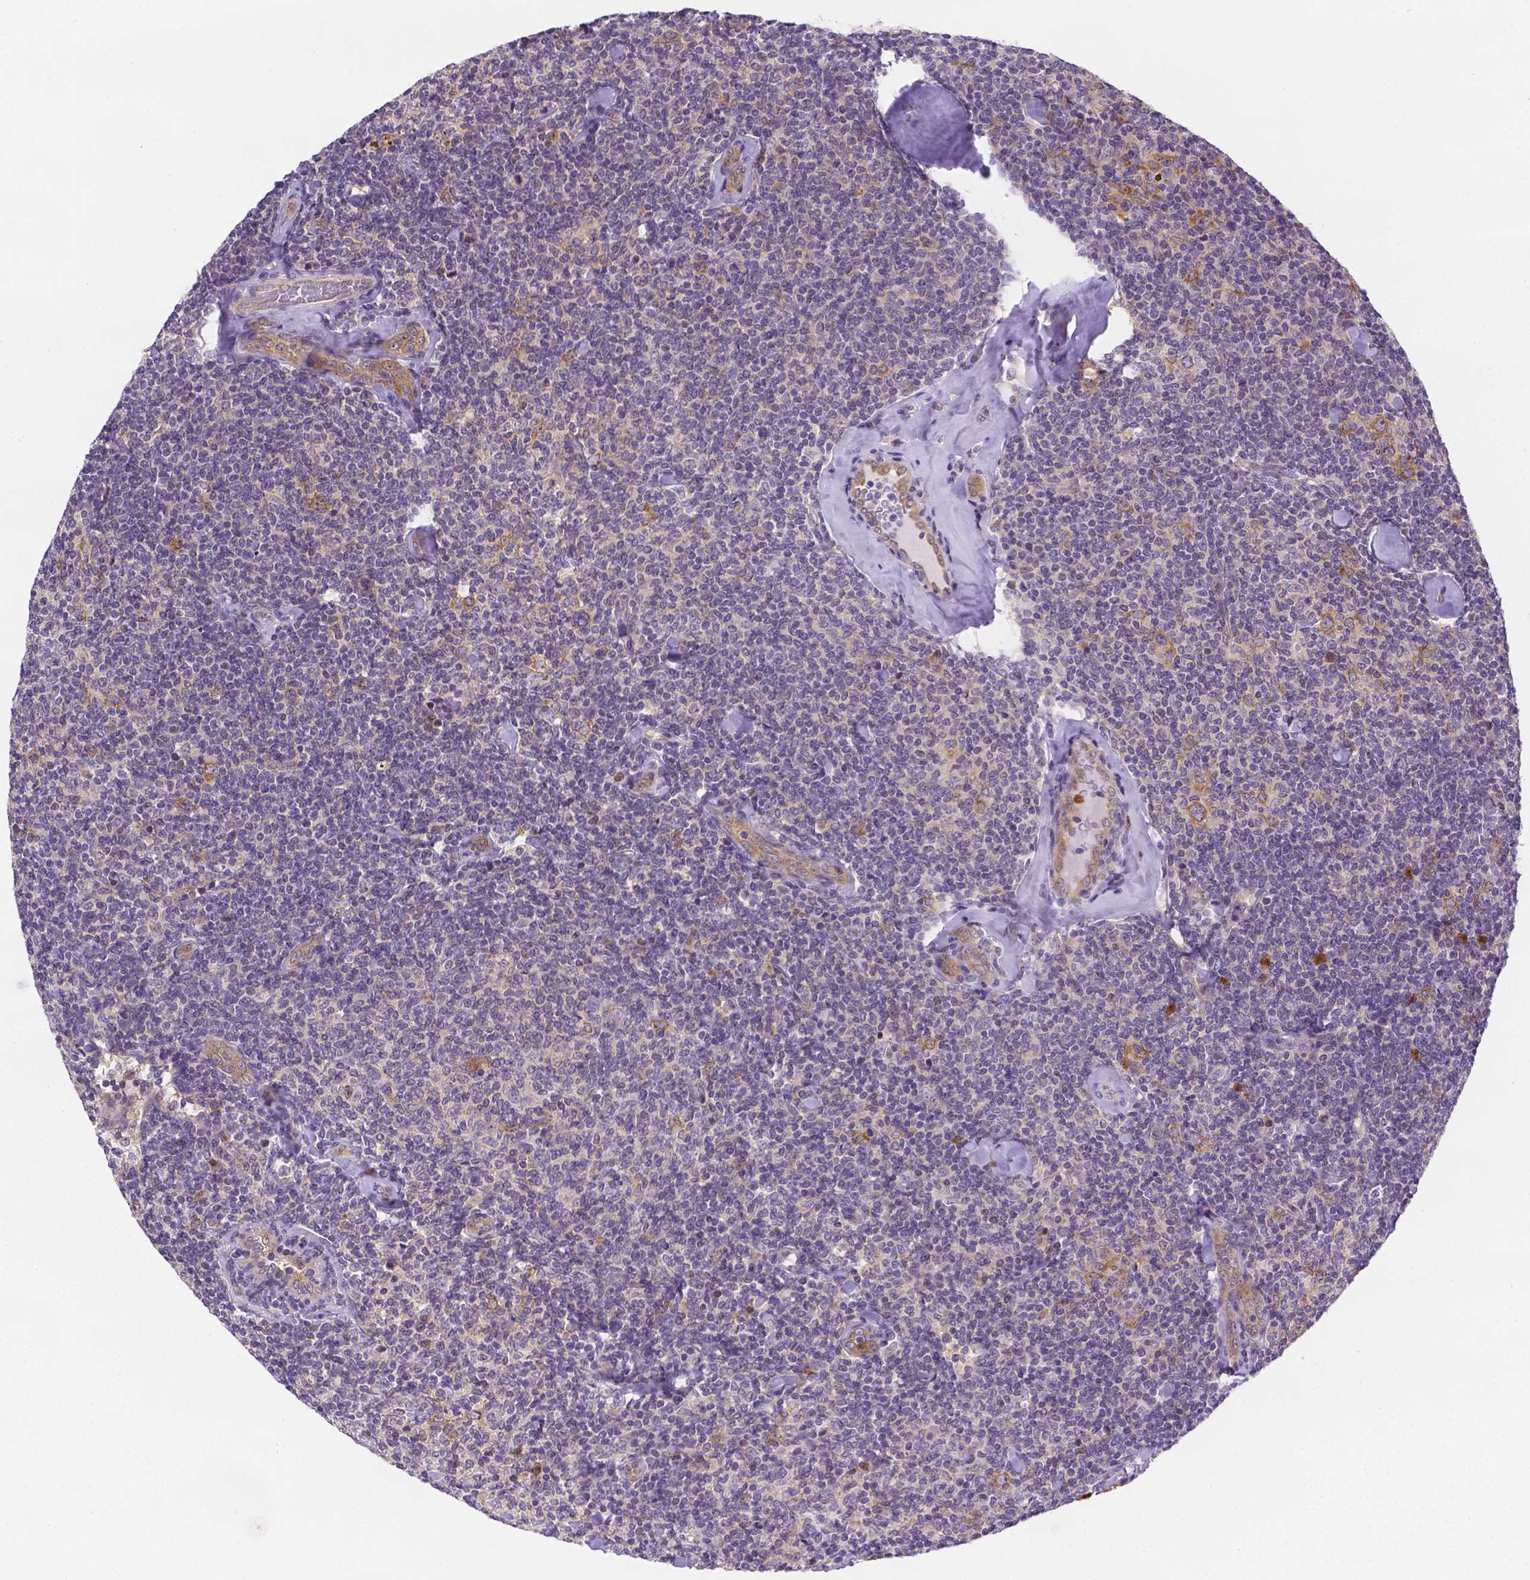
{"staining": {"intensity": "negative", "quantity": "none", "location": "none"}, "tissue": "lymphoma", "cell_type": "Tumor cells", "image_type": "cancer", "snomed": [{"axis": "morphology", "description": "Malignant lymphoma, non-Hodgkin's type, Low grade"}, {"axis": "topography", "description": "Lymph node"}], "caption": "Lymphoma was stained to show a protein in brown. There is no significant expression in tumor cells.", "gene": "ZNRD2", "patient": {"sex": "female", "age": 56}}